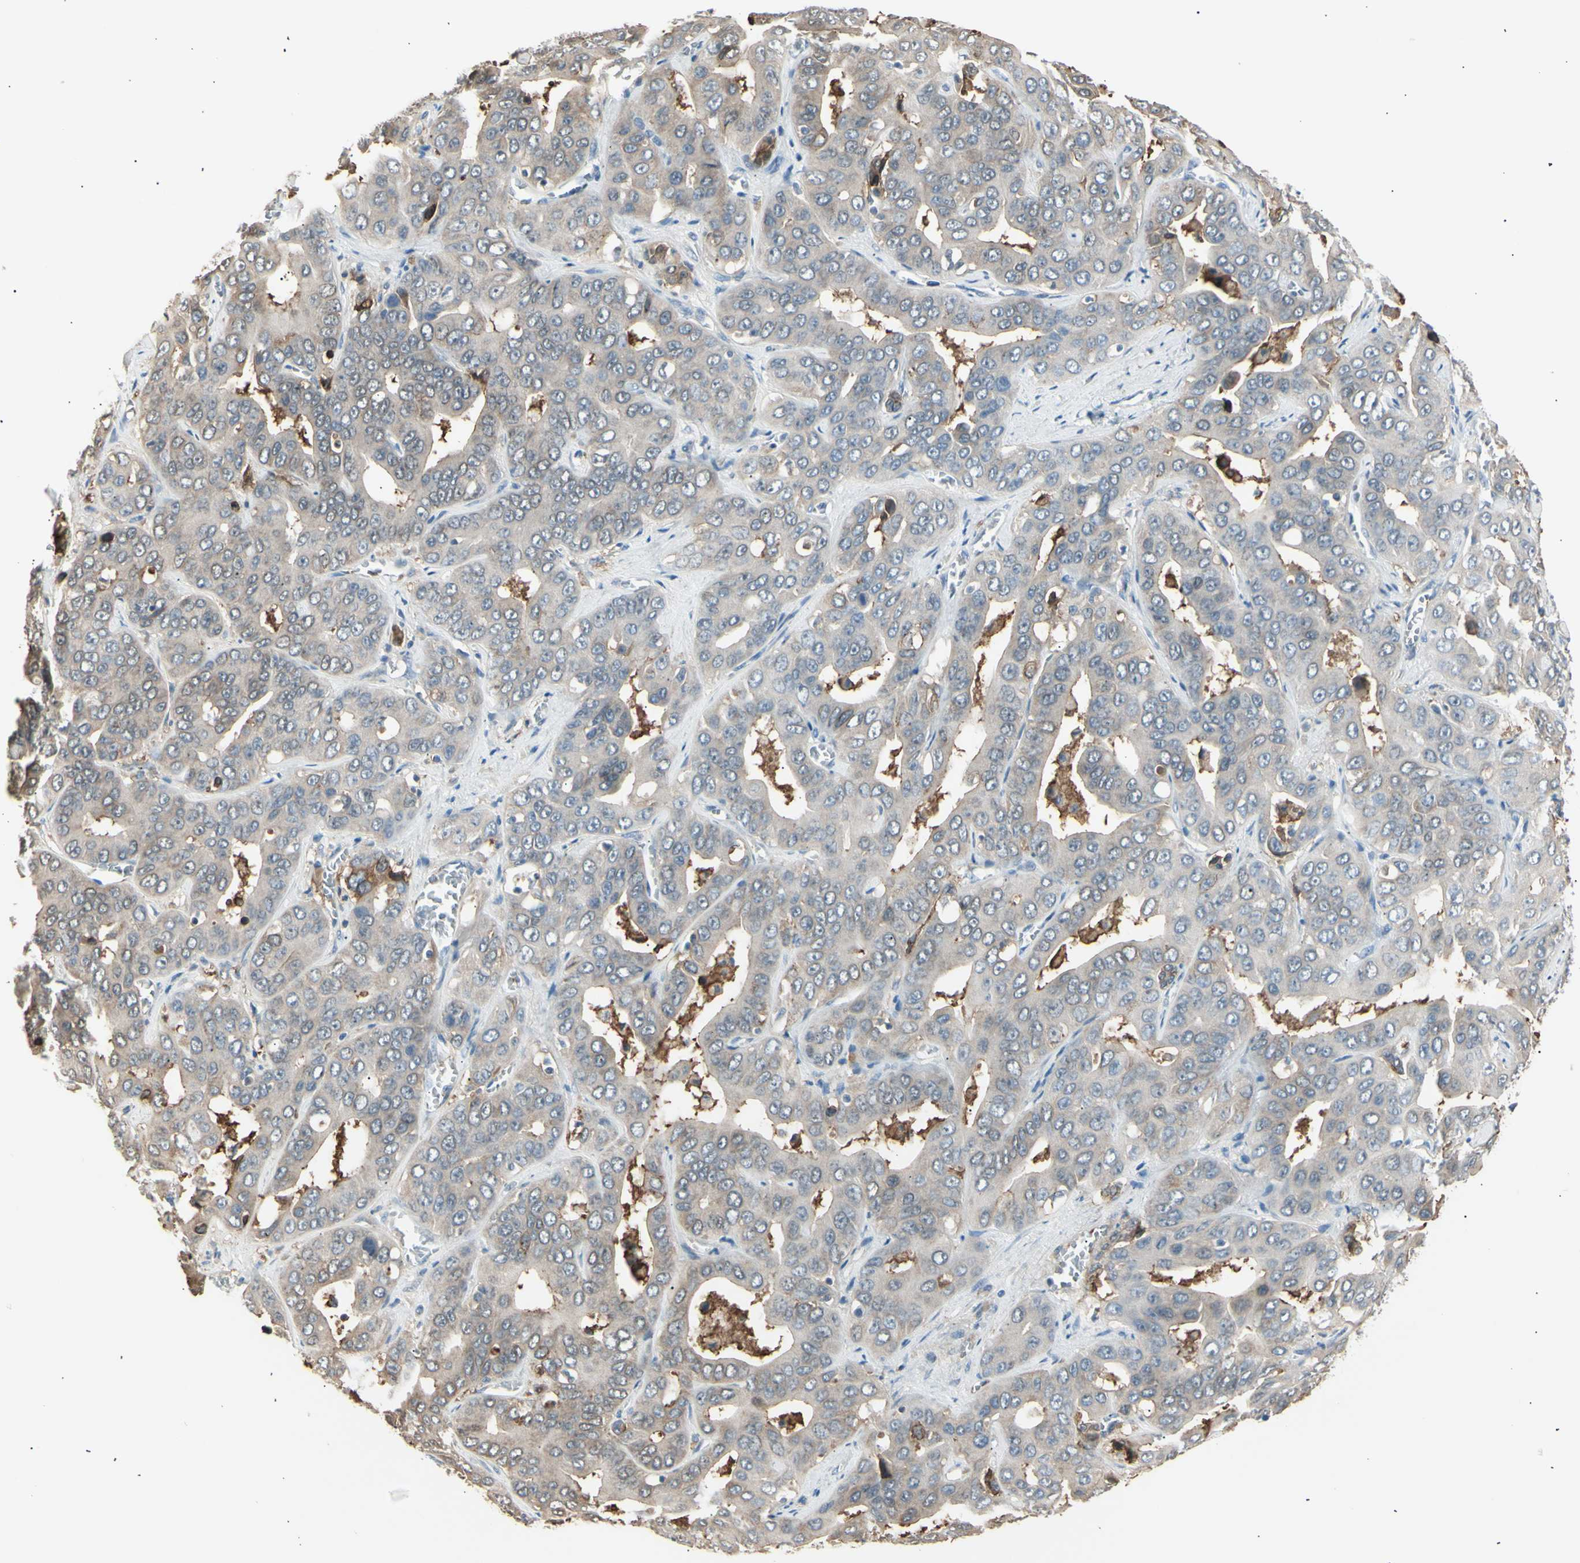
{"staining": {"intensity": "weak", "quantity": ">75%", "location": "cytoplasmic/membranous"}, "tissue": "liver cancer", "cell_type": "Tumor cells", "image_type": "cancer", "snomed": [{"axis": "morphology", "description": "Cholangiocarcinoma"}, {"axis": "topography", "description": "Liver"}], "caption": "Weak cytoplasmic/membranous positivity for a protein is seen in about >75% of tumor cells of cholangiocarcinoma (liver) using IHC.", "gene": "LHPP", "patient": {"sex": "female", "age": 52}}